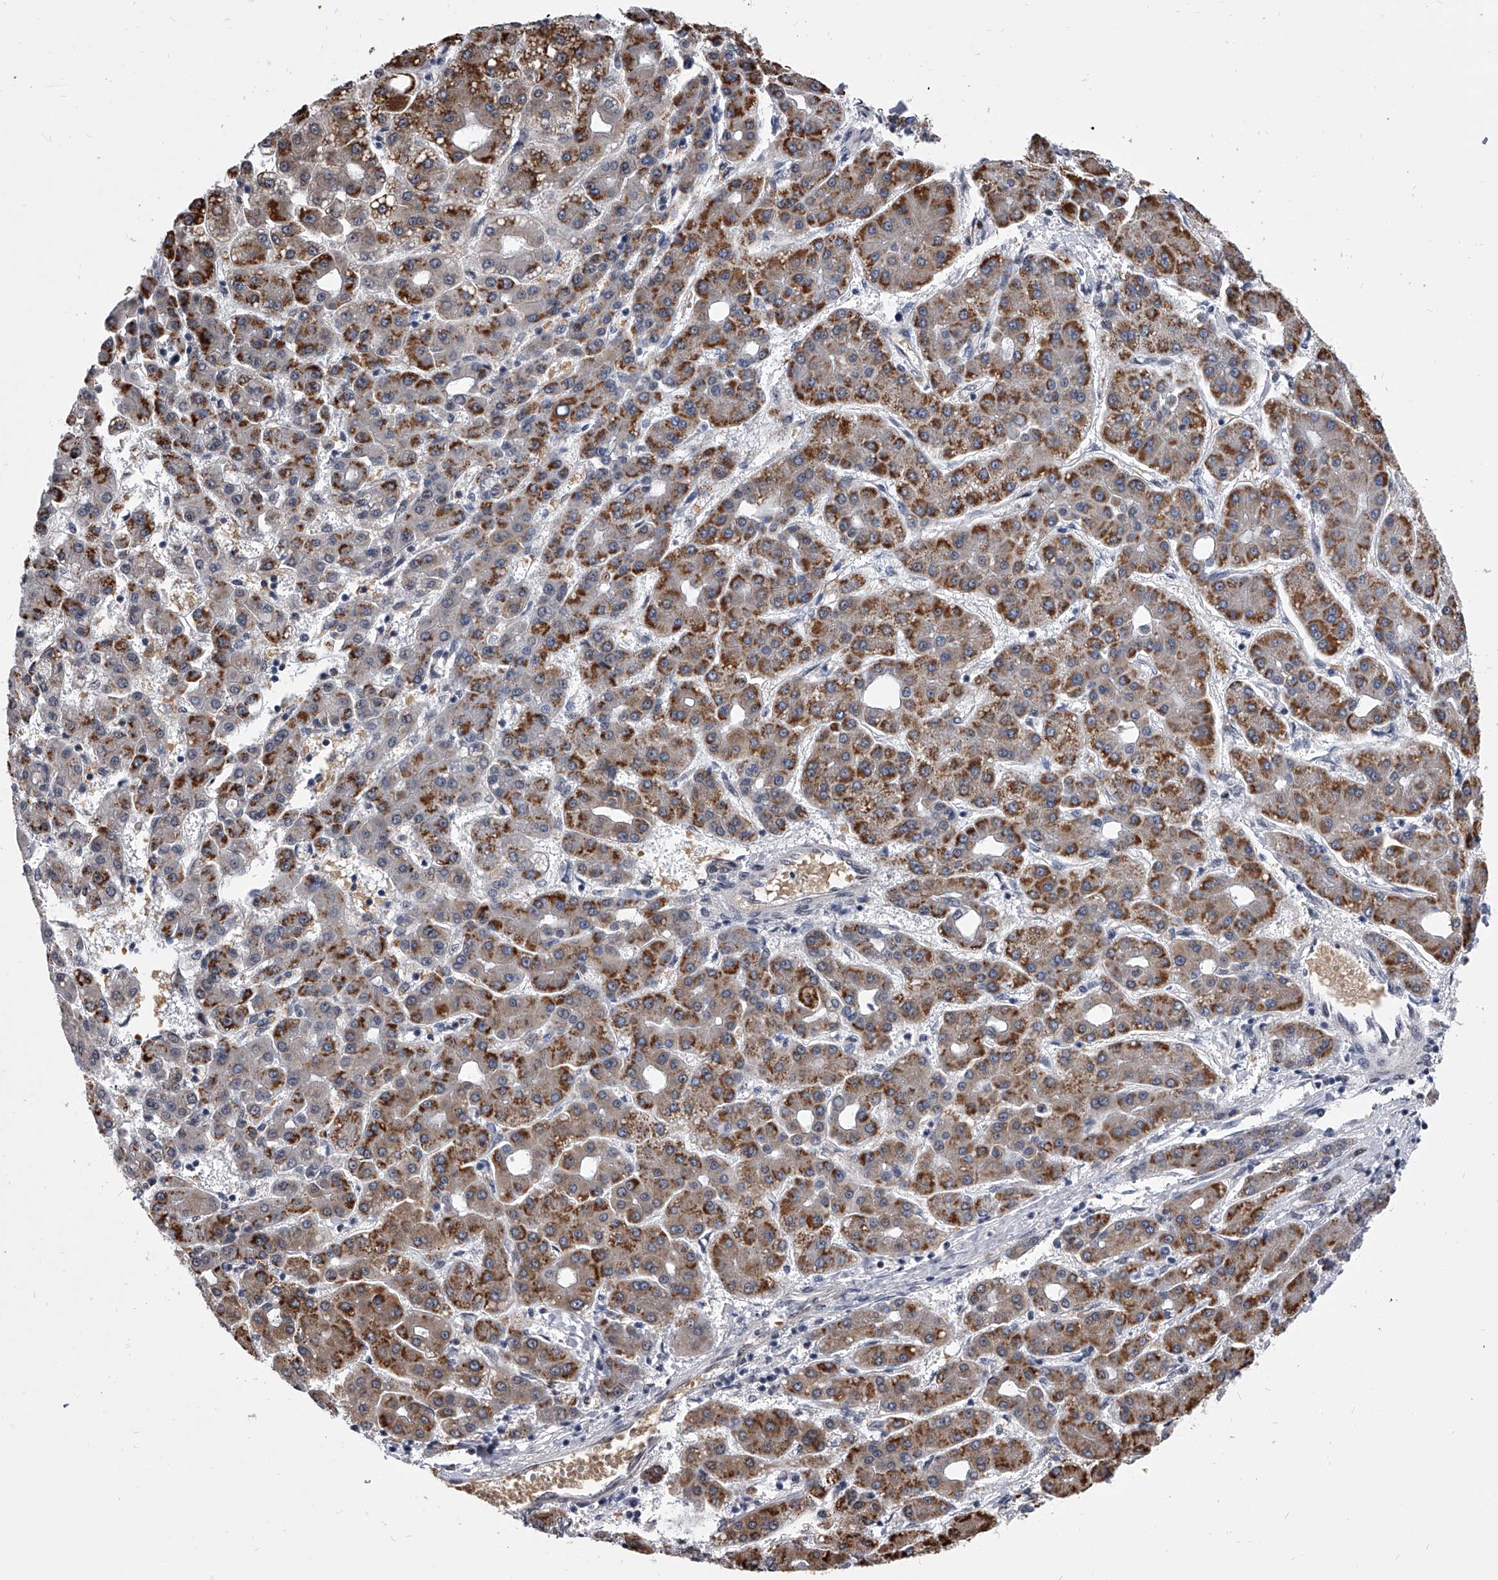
{"staining": {"intensity": "moderate", "quantity": ">75%", "location": "cytoplasmic/membranous"}, "tissue": "liver cancer", "cell_type": "Tumor cells", "image_type": "cancer", "snomed": [{"axis": "morphology", "description": "Carcinoma, Hepatocellular, NOS"}, {"axis": "topography", "description": "Liver"}], "caption": "Tumor cells exhibit medium levels of moderate cytoplasmic/membranous positivity in about >75% of cells in human liver cancer (hepatocellular carcinoma). The staining was performed using DAB to visualize the protein expression in brown, while the nuclei were stained in blue with hematoxylin (Magnification: 20x).", "gene": "SIM2", "patient": {"sex": "male", "age": 65}}